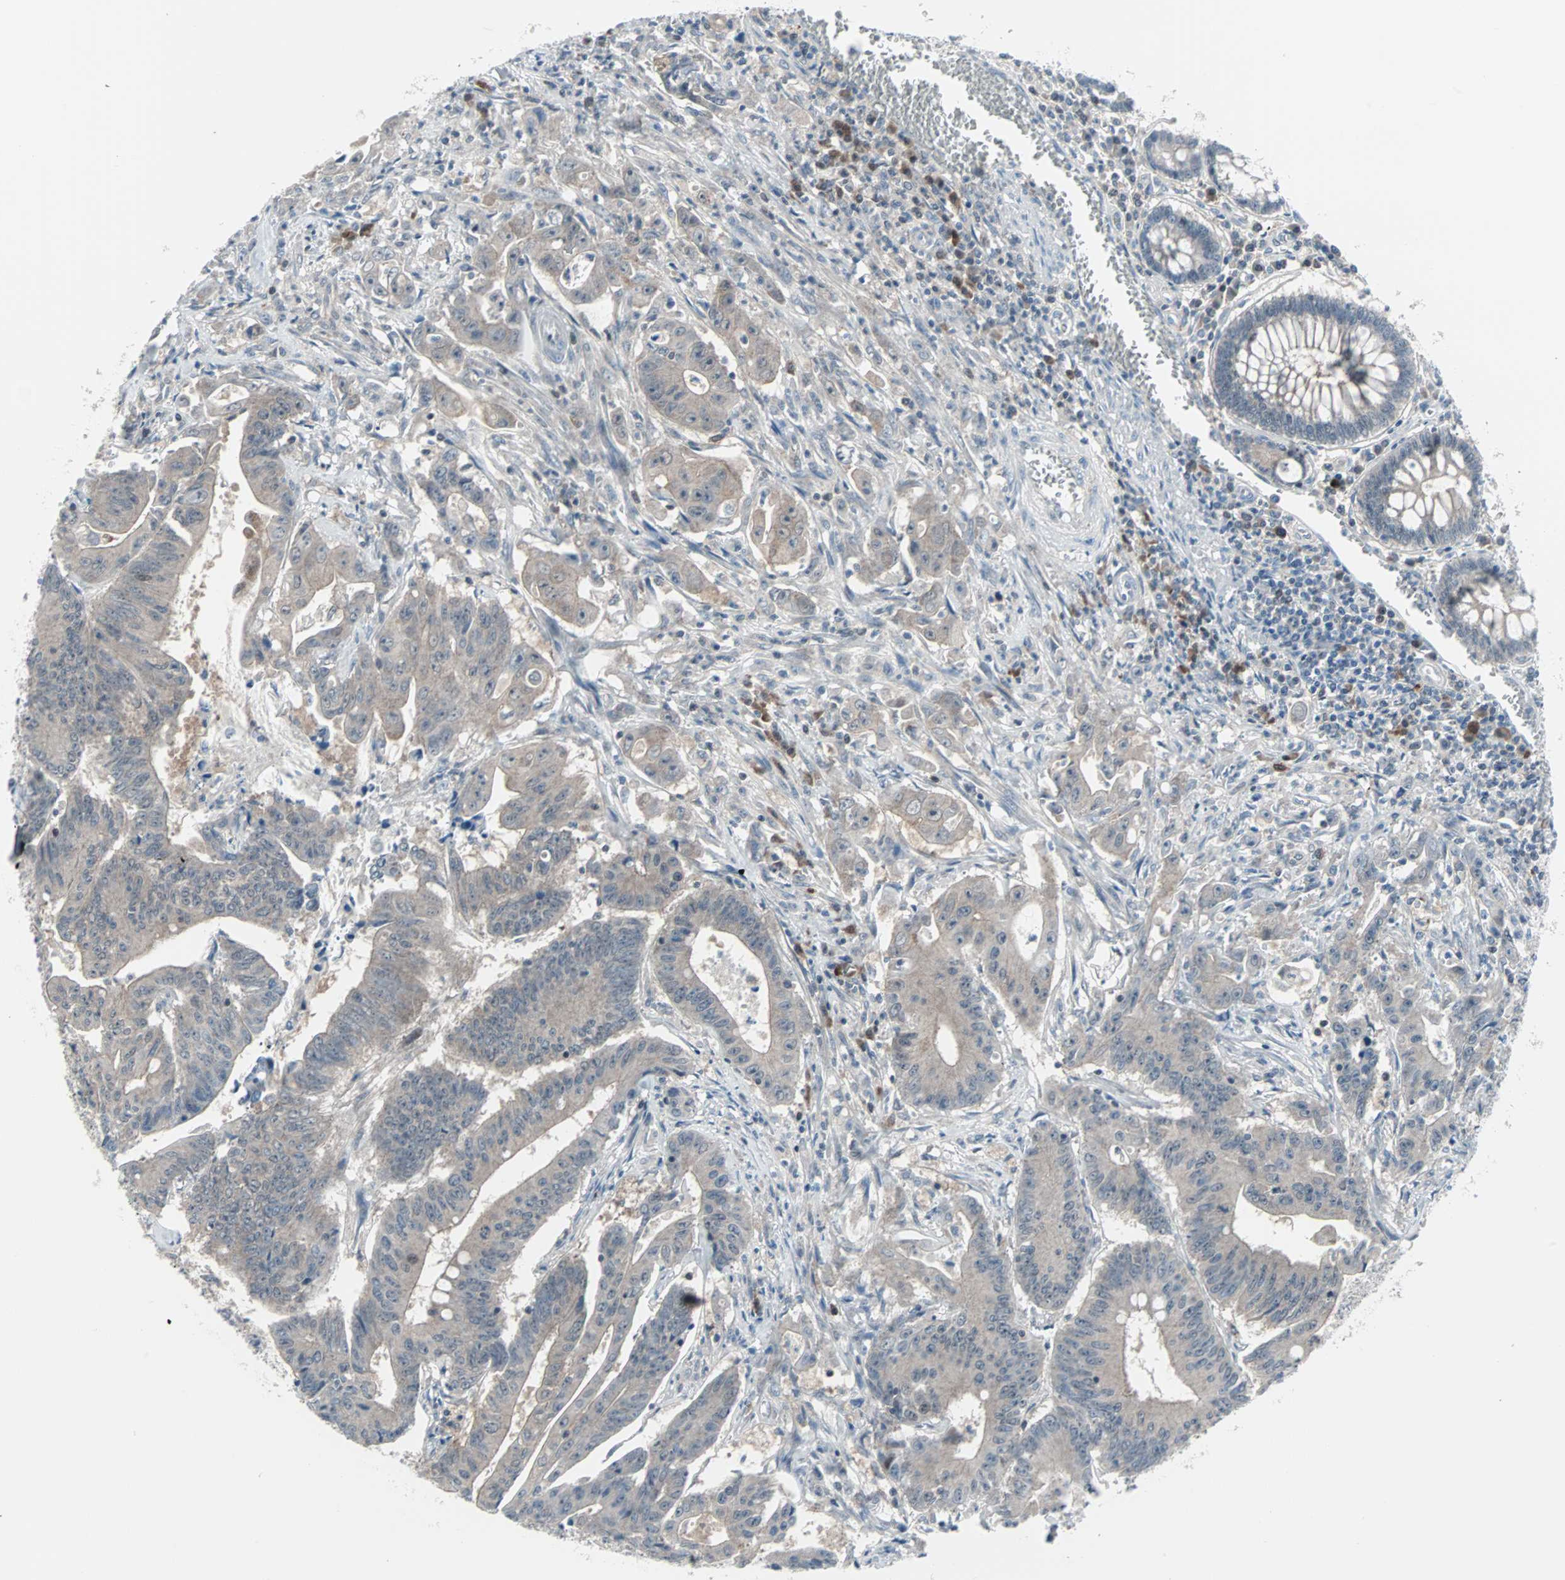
{"staining": {"intensity": "weak", "quantity": "<25%", "location": "cytoplasmic/membranous"}, "tissue": "colorectal cancer", "cell_type": "Tumor cells", "image_type": "cancer", "snomed": [{"axis": "morphology", "description": "Adenocarcinoma, NOS"}, {"axis": "topography", "description": "Colon"}], "caption": "Tumor cells are negative for brown protein staining in colorectal cancer (adenocarcinoma).", "gene": "CASP3", "patient": {"sex": "male", "age": 45}}